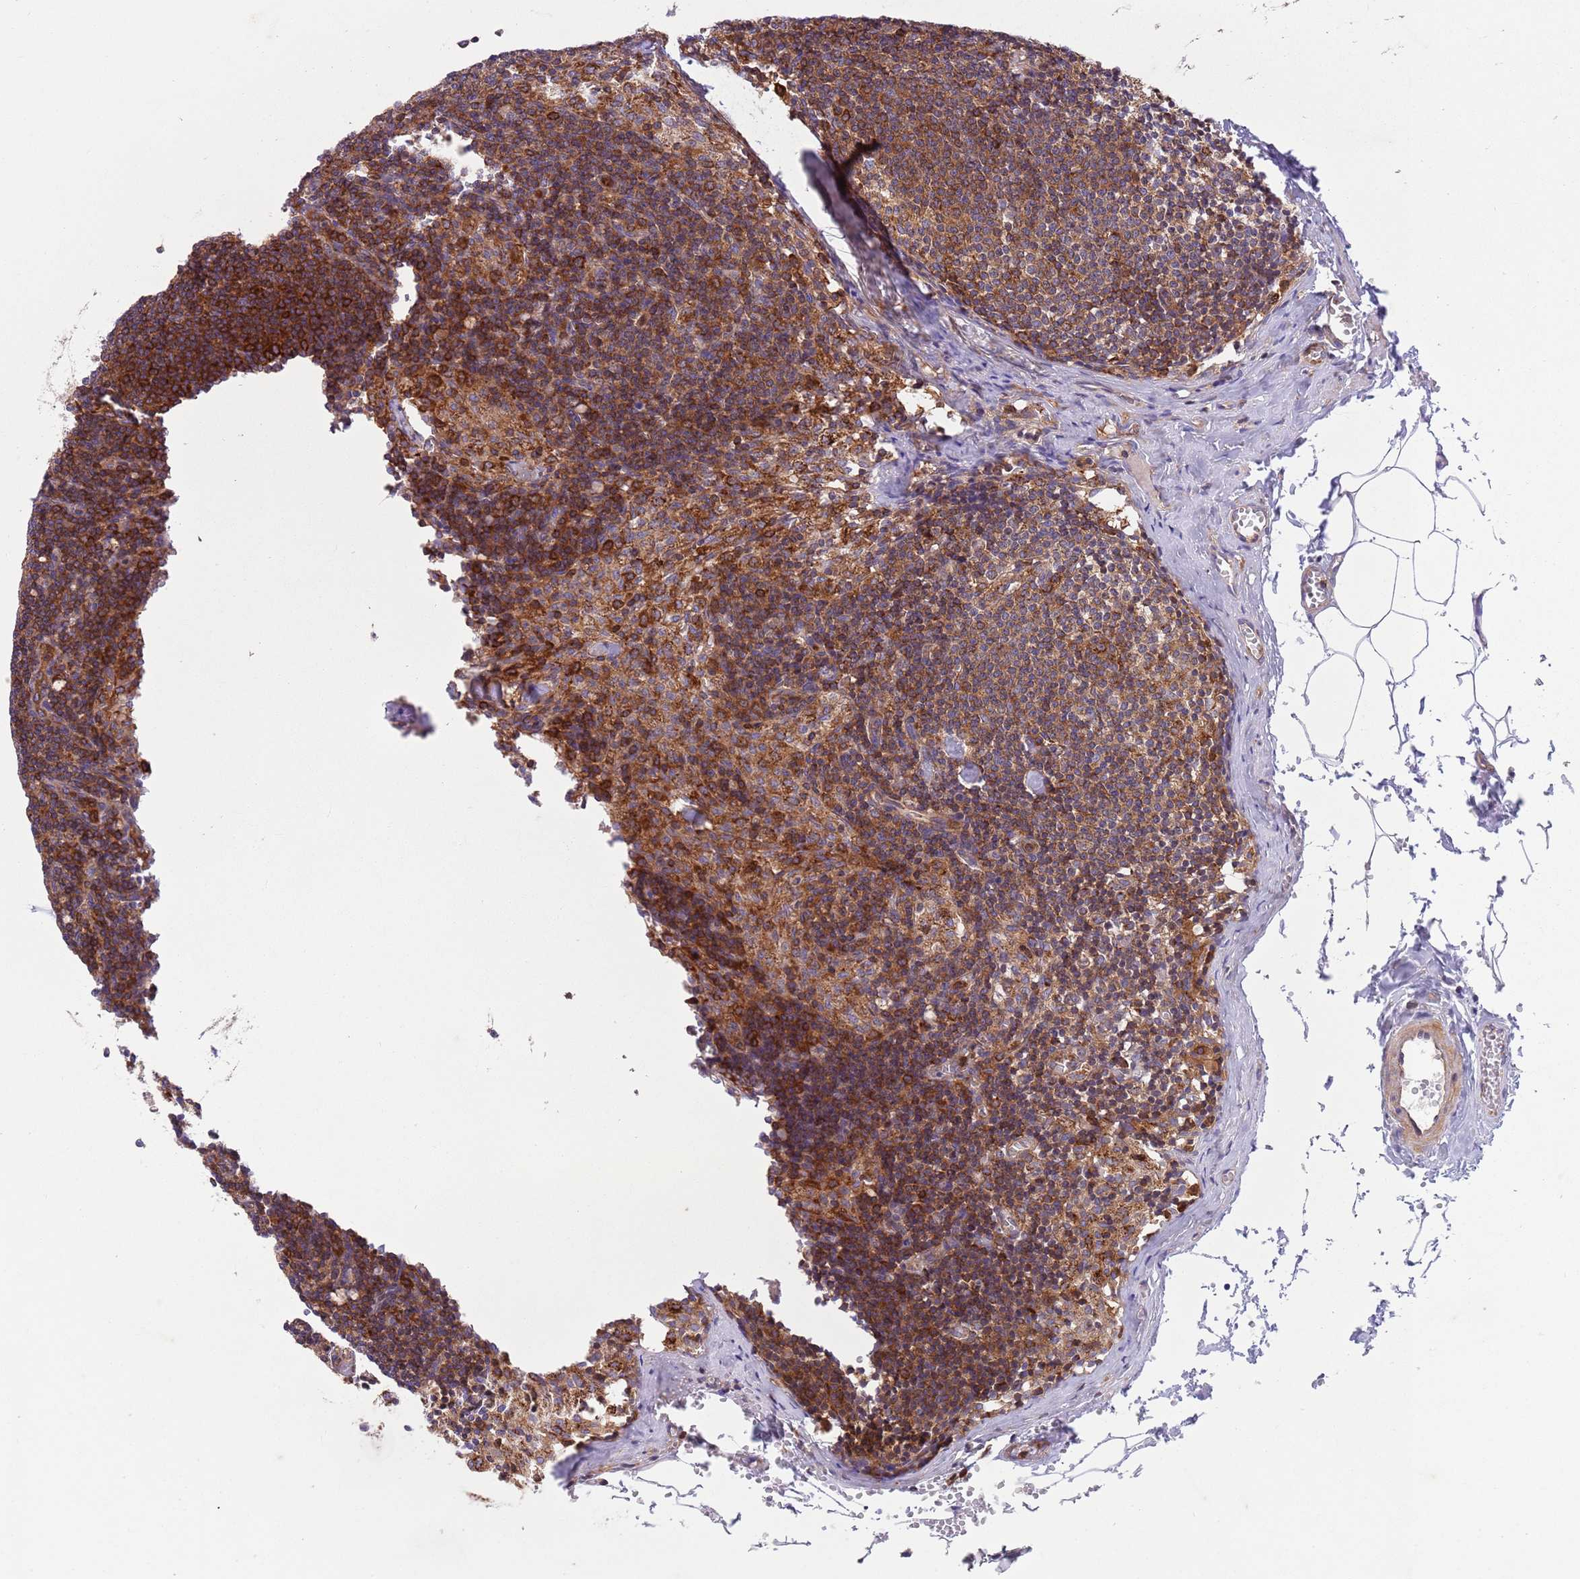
{"staining": {"intensity": "strong", "quantity": "25%-75%", "location": "cytoplasmic/membranous"}, "tissue": "lymph node", "cell_type": "Germinal center cells", "image_type": "normal", "snomed": [{"axis": "morphology", "description": "Normal tissue, NOS"}, {"axis": "topography", "description": "Lymph node"}], "caption": "High-magnification brightfield microscopy of benign lymph node stained with DAB (brown) and counterstained with hematoxylin (blue). germinal center cells exhibit strong cytoplasmic/membranous positivity is identified in approximately25%-75% of cells. Nuclei are stained in blue.", "gene": "ZMYM5", "patient": {"sex": "female", "age": 42}}